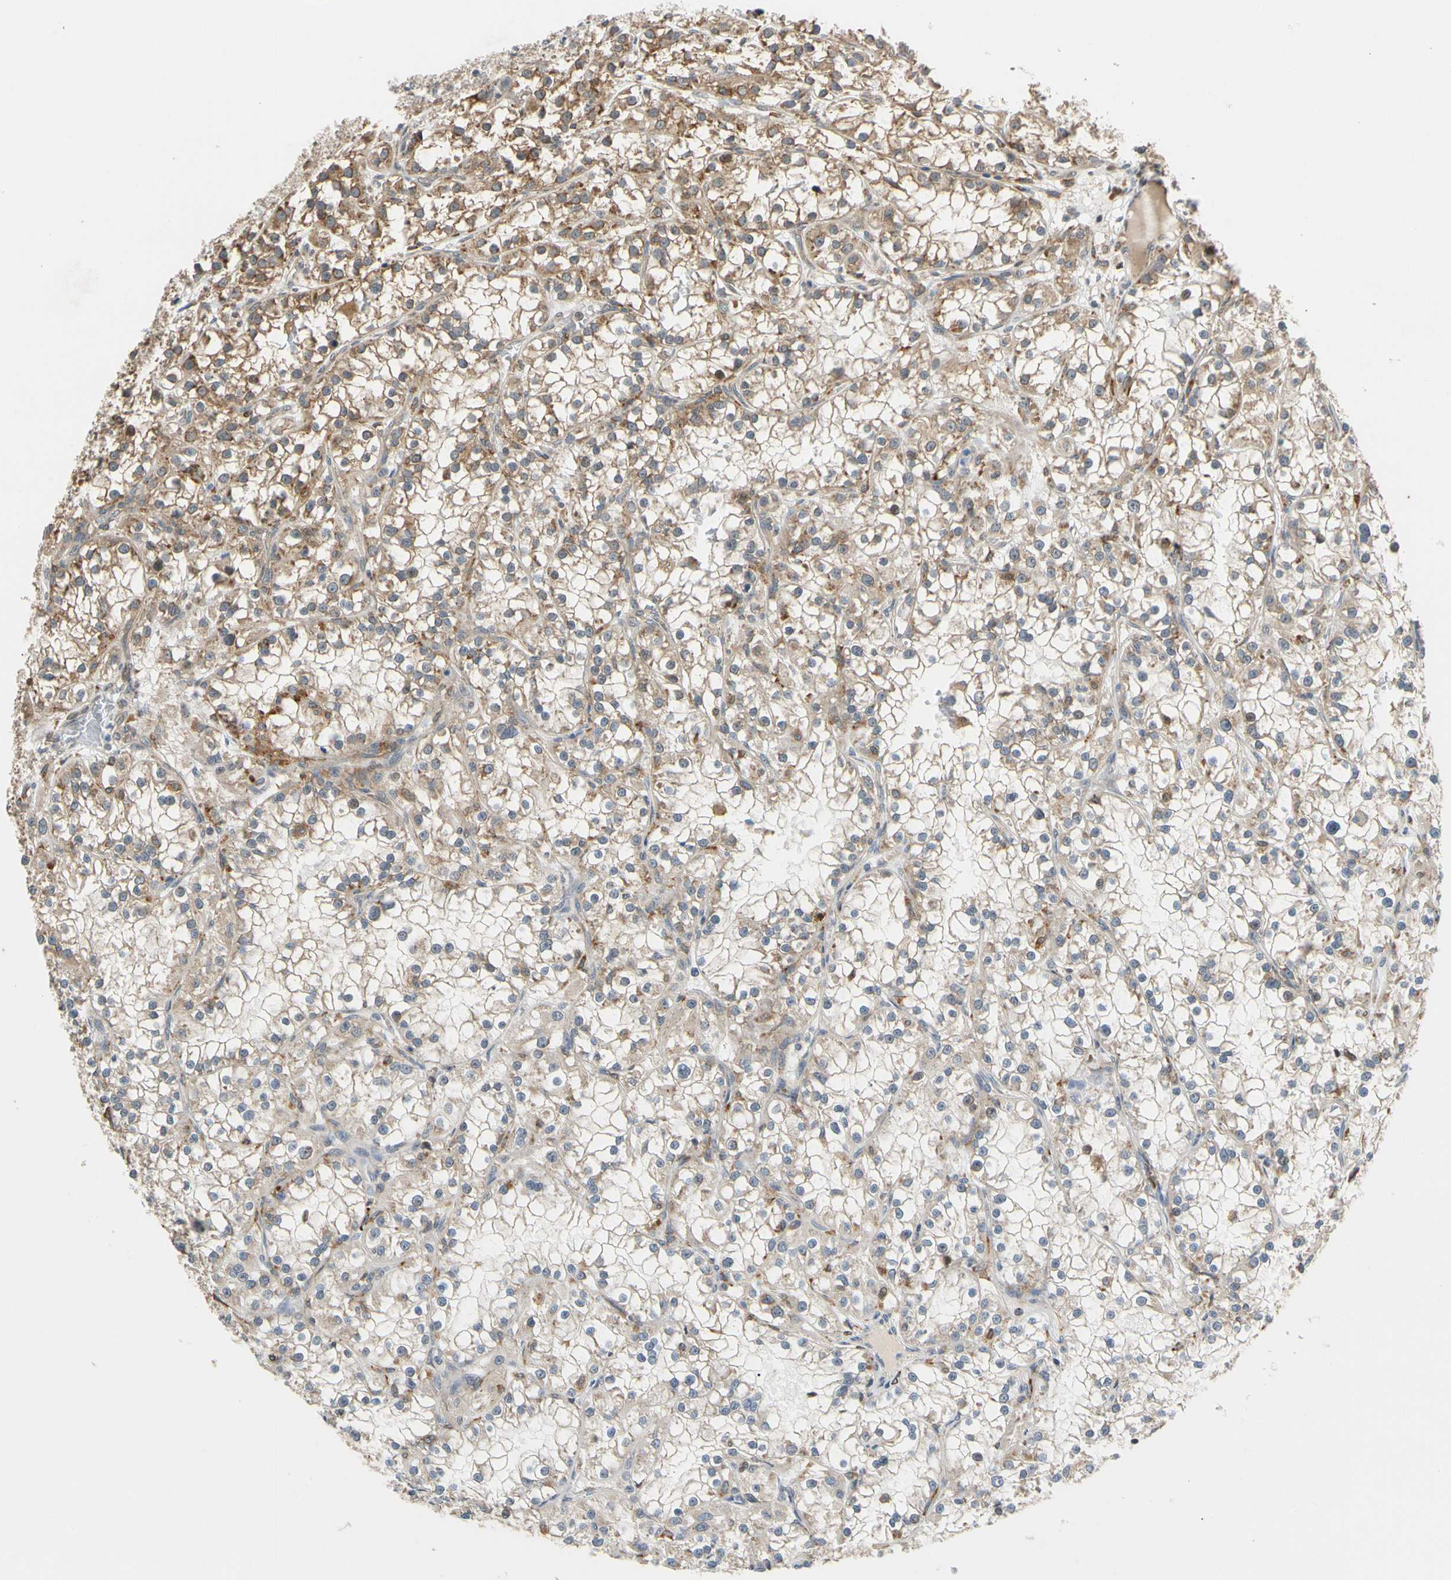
{"staining": {"intensity": "moderate", "quantity": "25%-75%", "location": "cytoplasmic/membranous"}, "tissue": "renal cancer", "cell_type": "Tumor cells", "image_type": "cancer", "snomed": [{"axis": "morphology", "description": "Adenocarcinoma, NOS"}, {"axis": "topography", "description": "Kidney"}], "caption": "The micrograph shows staining of renal adenocarcinoma, revealing moderate cytoplasmic/membranous protein staining (brown color) within tumor cells.", "gene": "ANKHD1", "patient": {"sex": "female", "age": 52}}